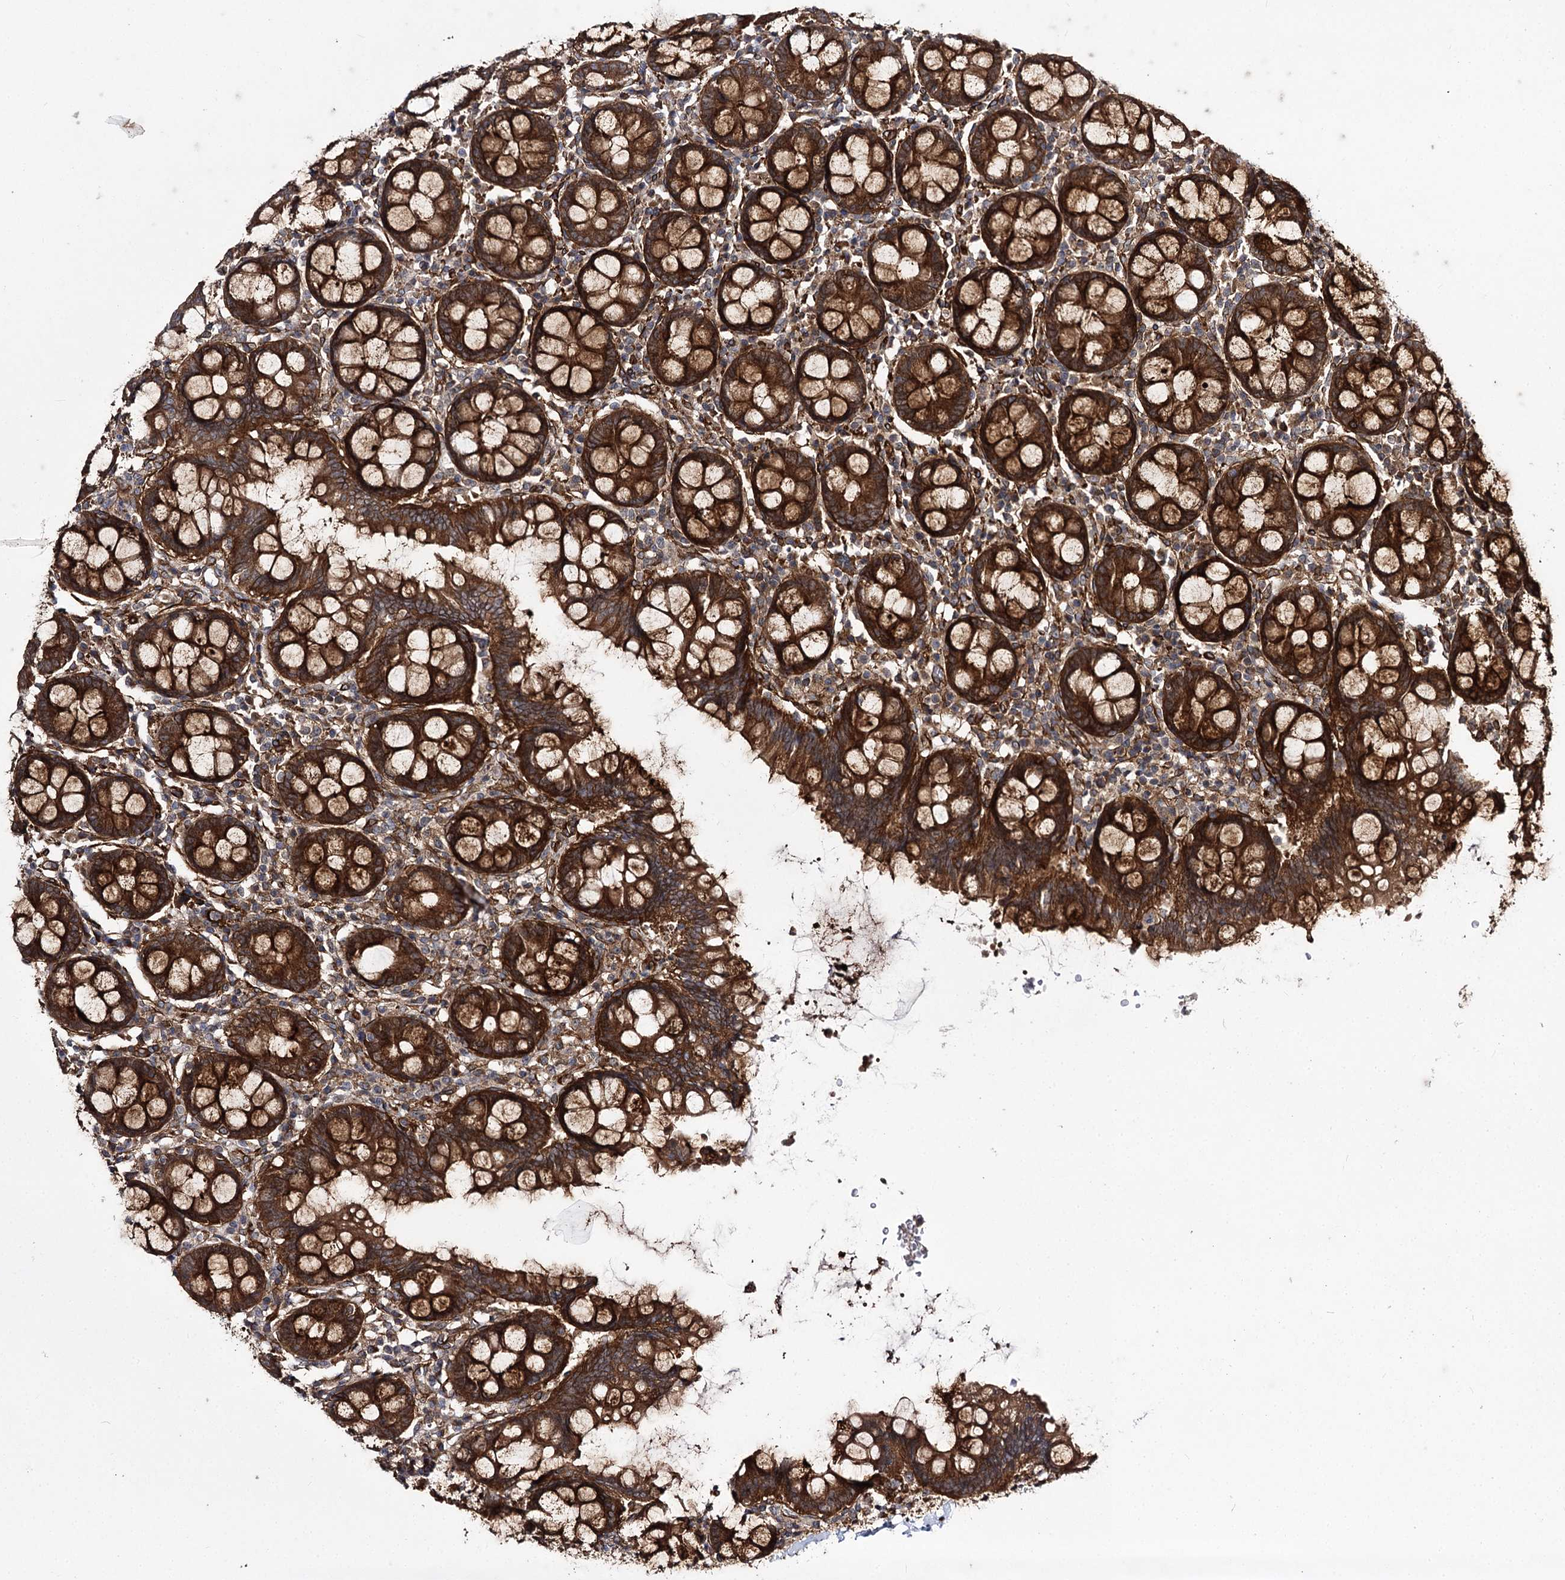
{"staining": {"intensity": "moderate", "quantity": ">75%", "location": "cytoplasmic/membranous,nuclear"}, "tissue": "colon", "cell_type": "Endothelial cells", "image_type": "normal", "snomed": [{"axis": "morphology", "description": "Normal tissue, NOS"}, {"axis": "topography", "description": "Colon"}], "caption": "IHC (DAB (3,3'-diaminobenzidine)) staining of unremarkable colon shows moderate cytoplasmic/membranous,nuclear protein staining in approximately >75% of endothelial cells.", "gene": "MYO1C", "patient": {"sex": "female", "age": 79}}